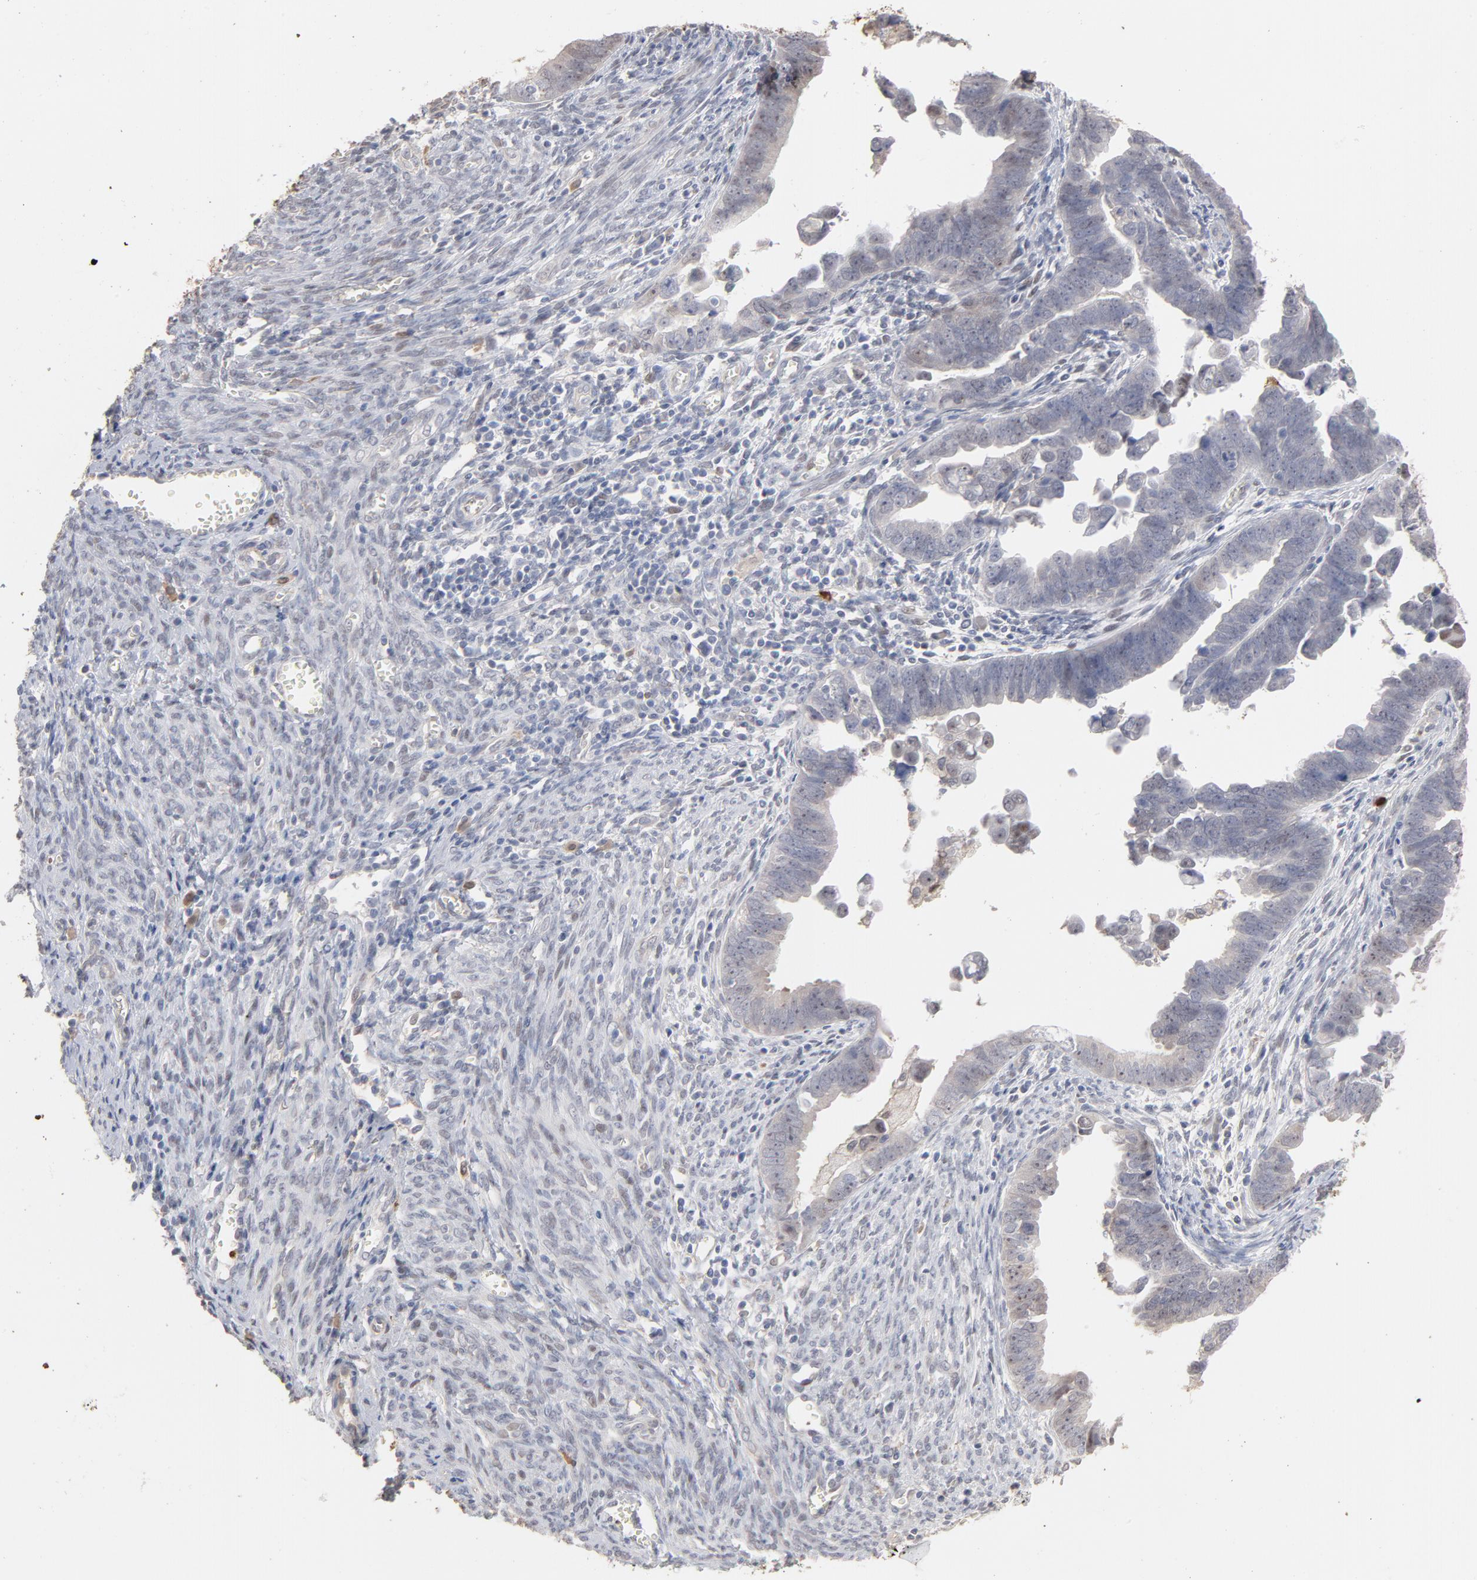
{"staining": {"intensity": "weak", "quantity": "<25%", "location": "cytoplasmic/membranous,nuclear"}, "tissue": "endometrial cancer", "cell_type": "Tumor cells", "image_type": "cancer", "snomed": [{"axis": "morphology", "description": "Adenocarcinoma, NOS"}, {"axis": "topography", "description": "Endometrium"}], "caption": "DAB (3,3'-diaminobenzidine) immunohistochemical staining of endometrial adenocarcinoma reveals no significant expression in tumor cells.", "gene": "PNMA1", "patient": {"sex": "female", "age": 75}}